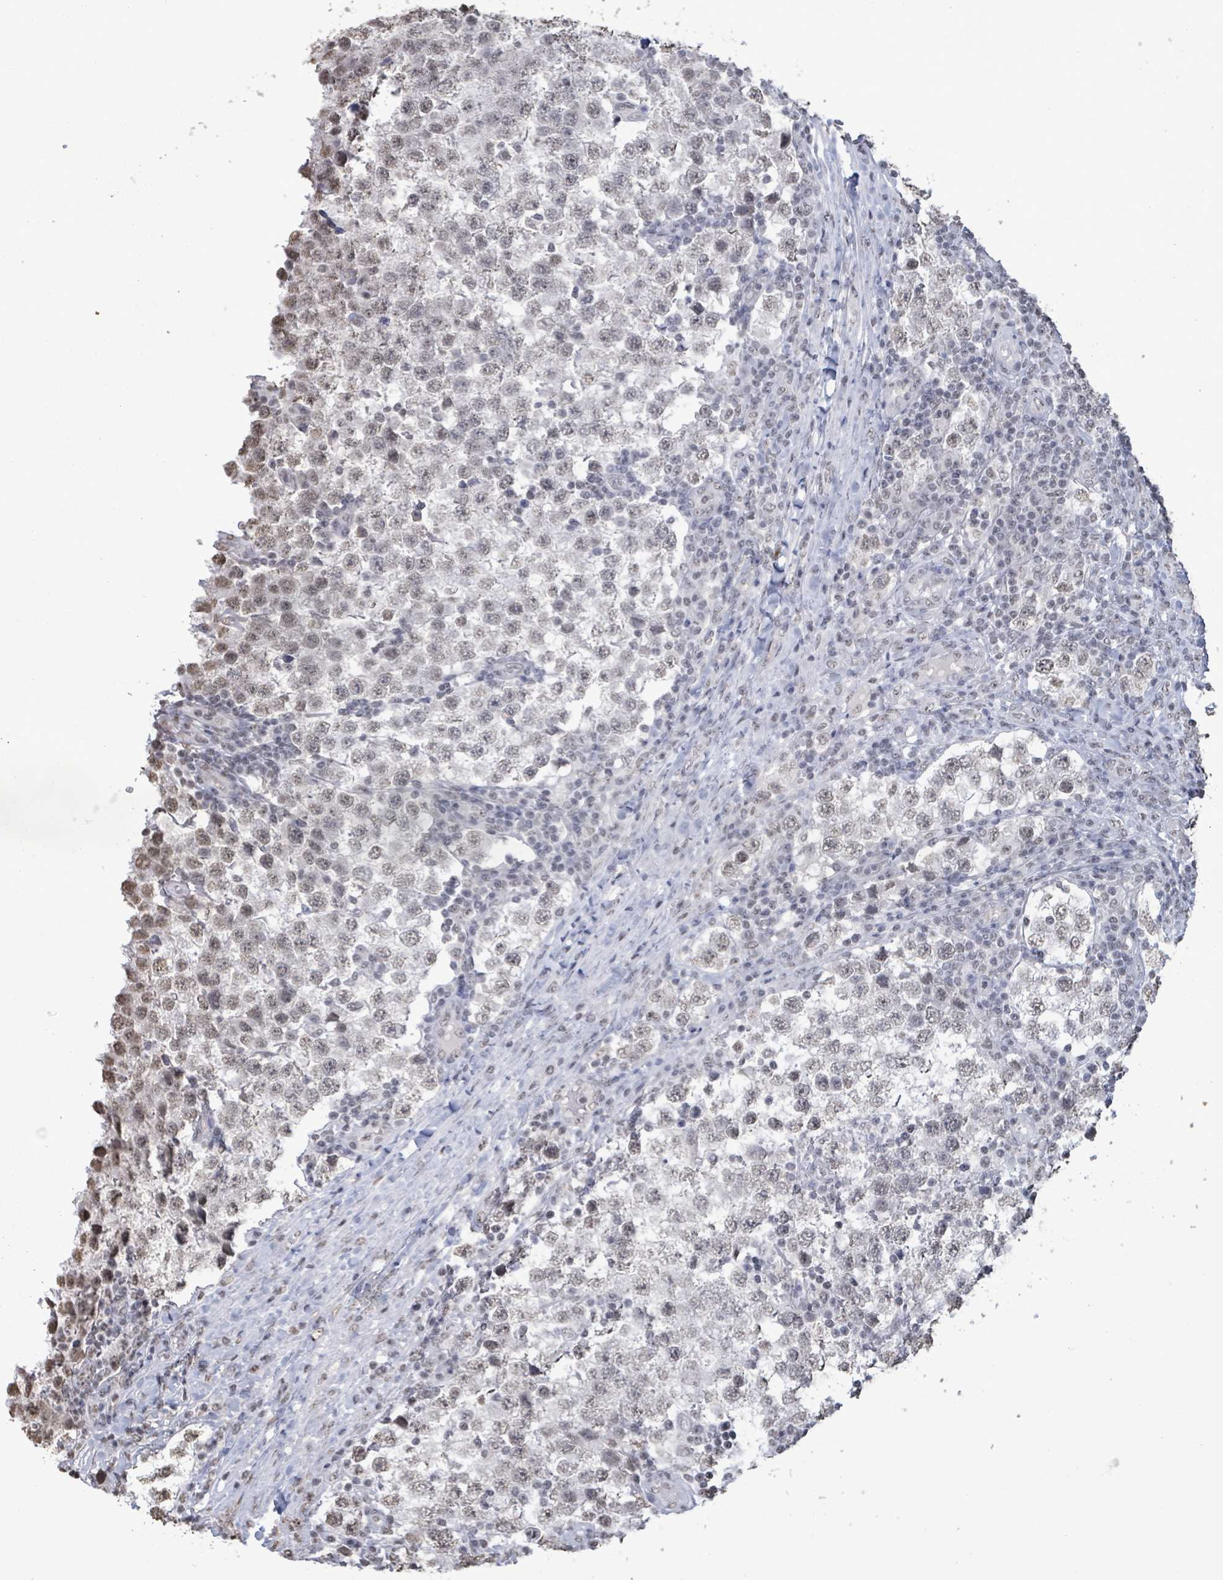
{"staining": {"intensity": "weak", "quantity": "<25%", "location": "nuclear"}, "tissue": "testis cancer", "cell_type": "Tumor cells", "image_type": "cancer", "snomed": [{"axis": "morphology", "description": "Seminoma, NOS"}, {"axis": "topography", "description": "Testis"}], "caption": "Testis seminoma was stained to show a protein in brown. There is no significant positivity in tumor cells.", "gene": "SAMD14", "patient": {"sex": "male", "age": 34}}